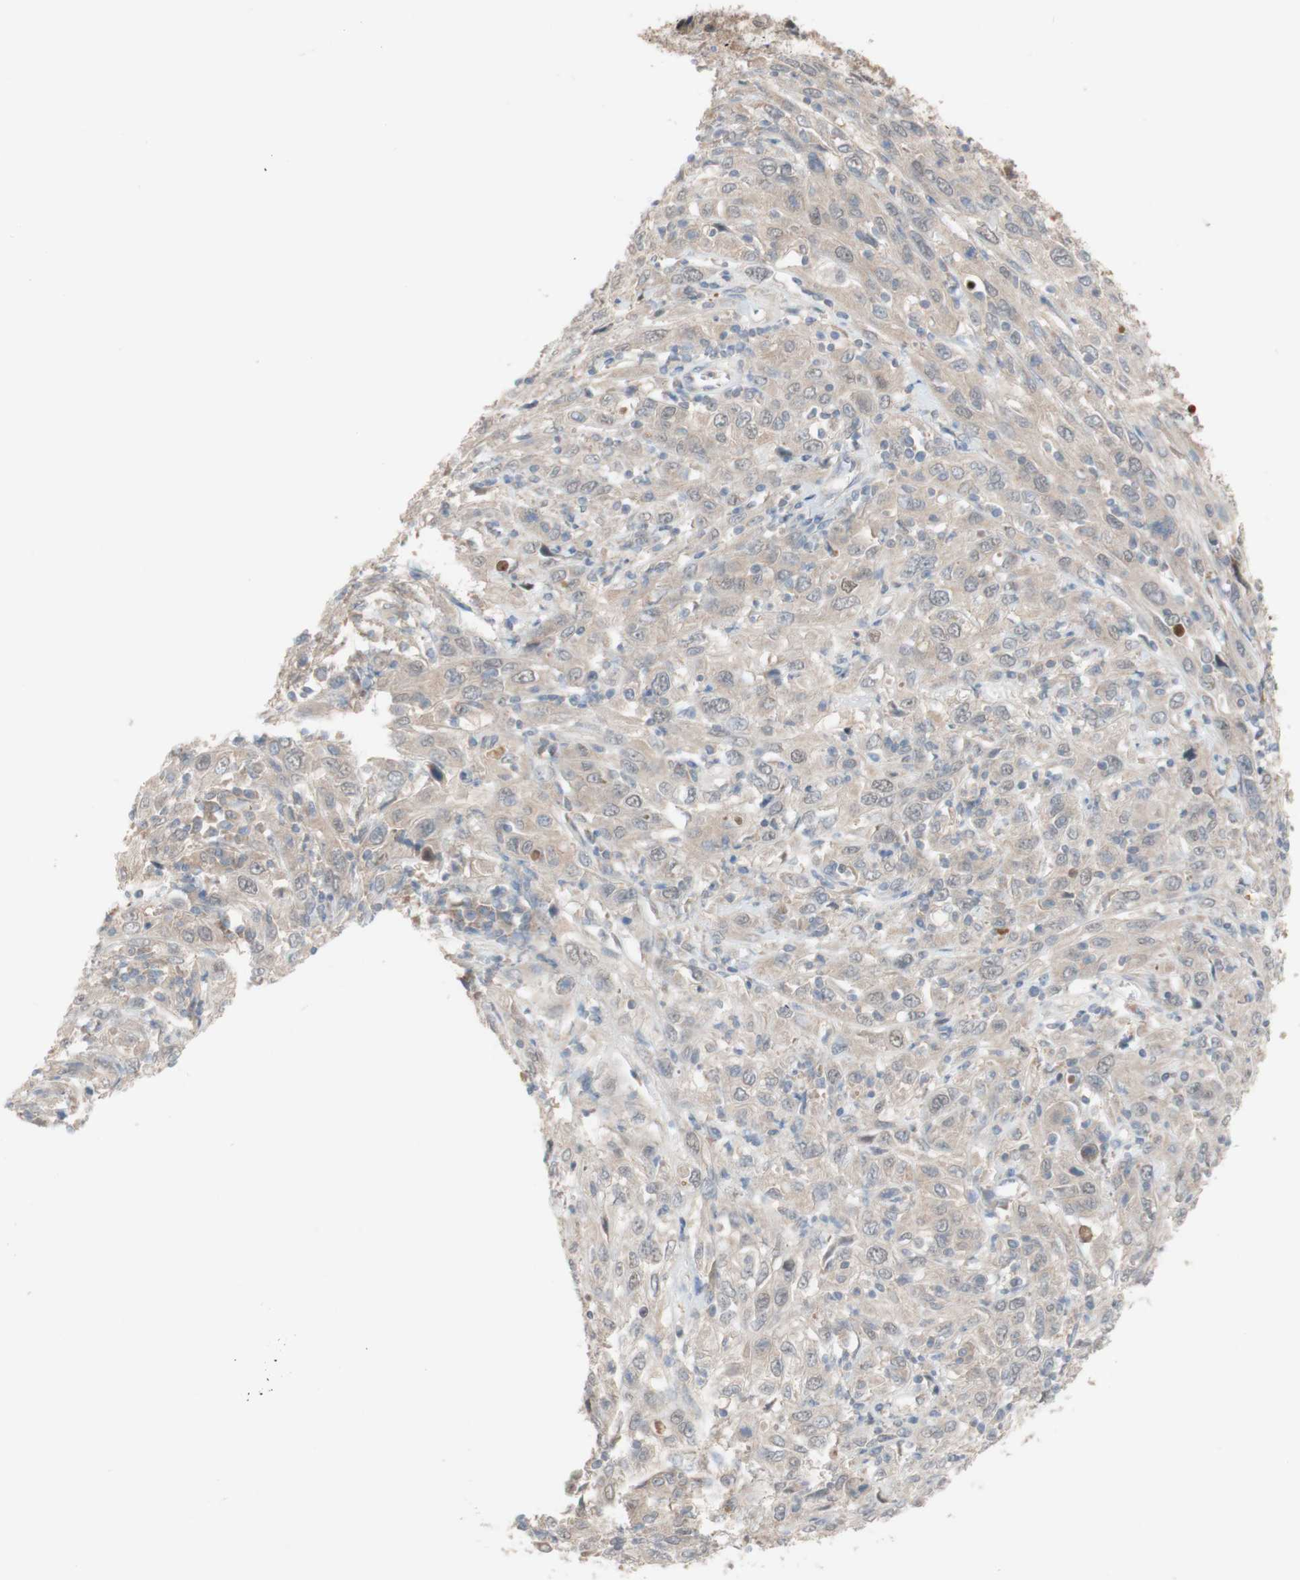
{"staining": {"intensity": "weak", "quantity": ">75%", "location": "cytoplasmic/membranous"}, "tissue": "cervical cancer", "cell_type": "Tumor cells", "image_type": "cancer", "snomed": [{"axis": "morphology", "description": "Squamous cell carcinoma, NOS"}, {"axis": "topography", "description": "Cervix"}], "caption": "Cervical cancer (squamous cell carcinoma) was stained to show a protein in brown. There is low levels of weak cytoplasmic/membranous expression in approximately >75% of tumor cells.", "gene": "PEX2", "patient": {"sex": "female", "age": 46}}